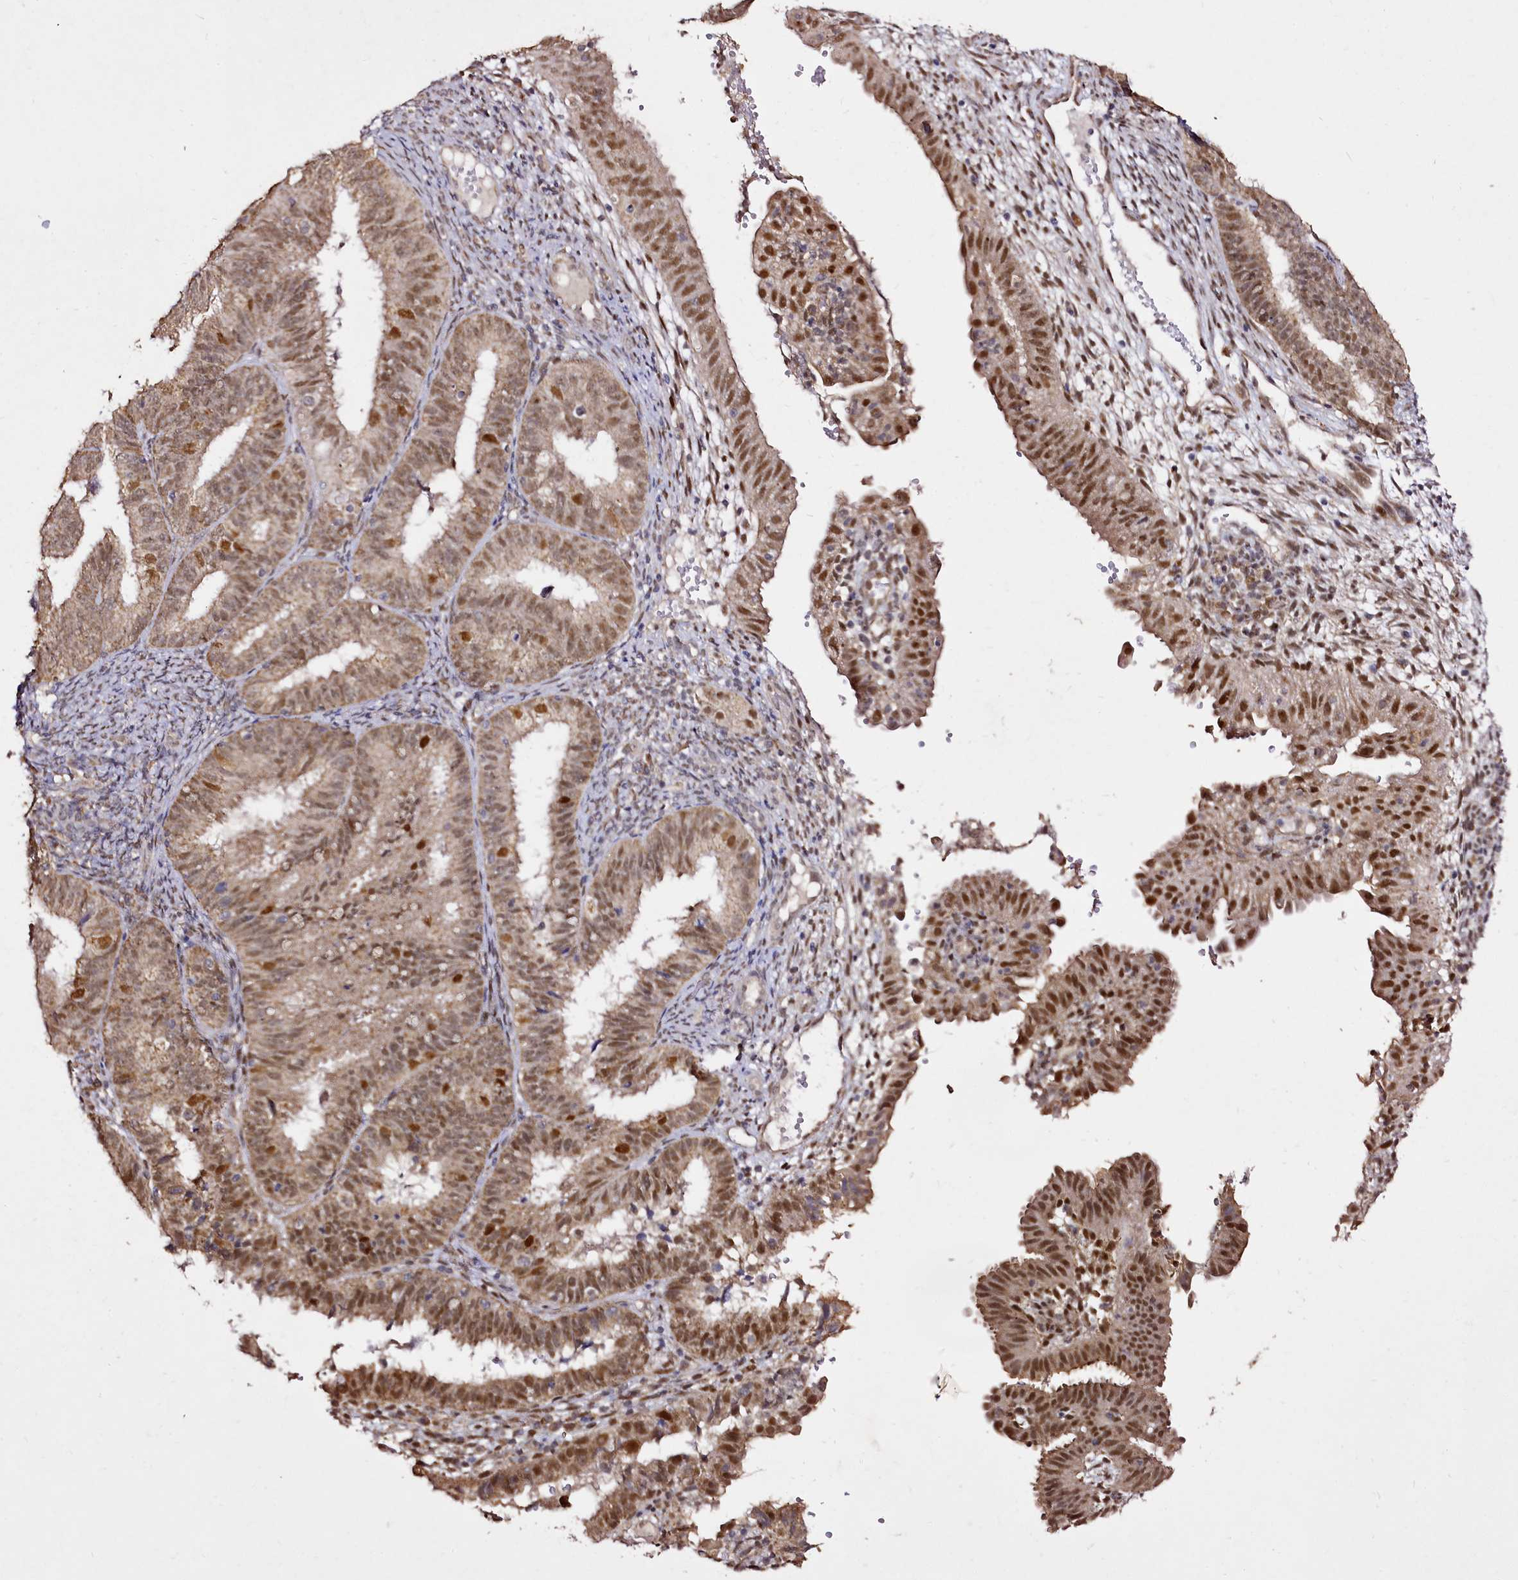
{"staining": {"intensity": "moderate", "quantity": ">75%", "location": "cytoplasmic/membranous,nuclear"}, "tissue": "endometrial cancer", "cell_type": "Tumor cells", "image_type": "cancer", "snomed": [{"axis": "morphology", "description": "Adenocarcinoma, NOS"}, {"axis": "topography", "description": "Endometrium"}], "caption": "This is an image of IHC staining of endometrial cancer (adenocarcinoma), which shows moderate staining in the cytoplasmic/membranous and nuclear of tumor cells.", "gene": "EDIL3", "patient": {"sex": "female", "age": 51}}